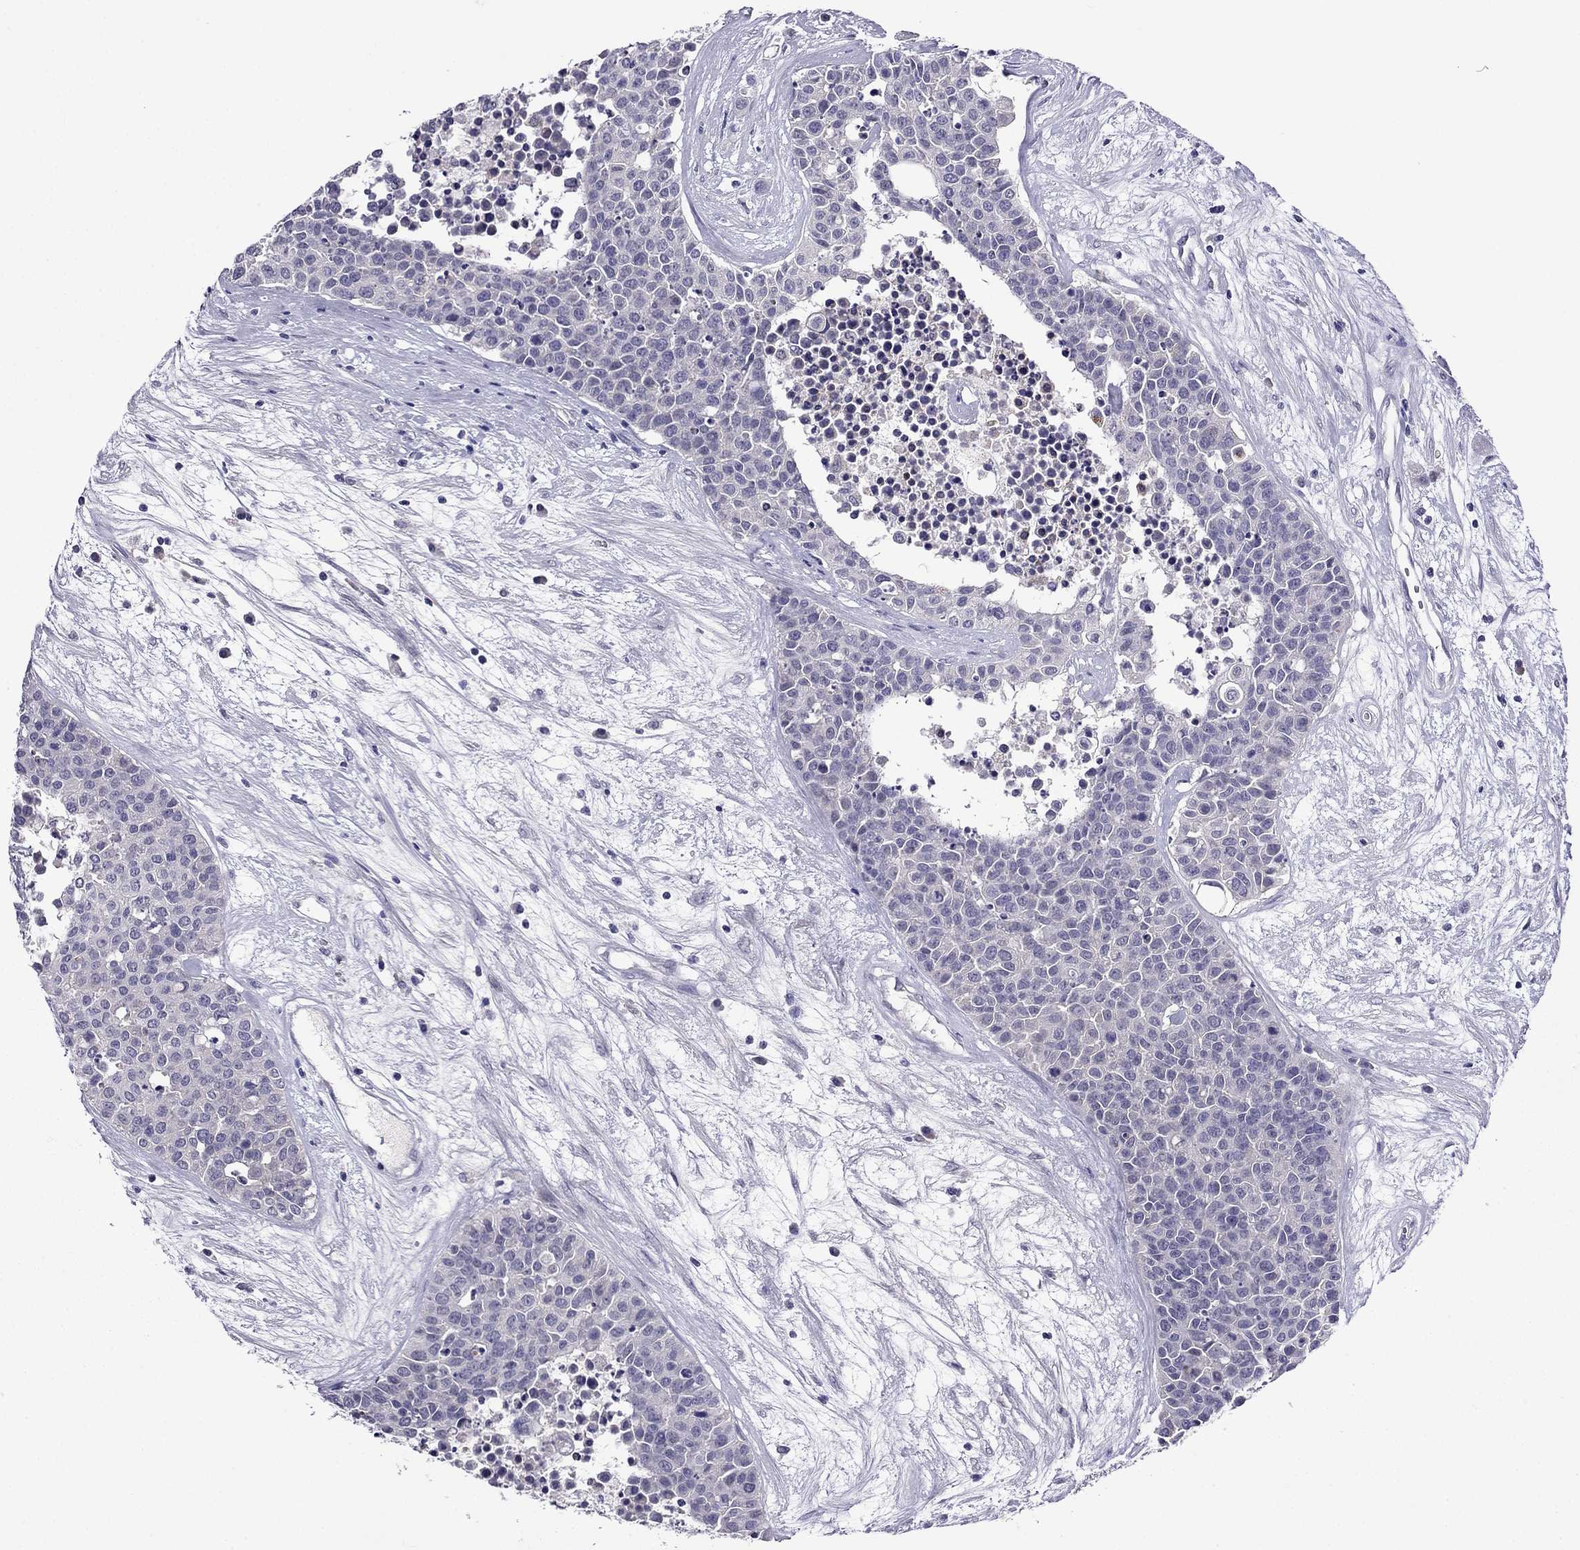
{"staining": {"intensity": "negative", "quantity": "none", "location": "none"}, "tissue": "carcinoid", "cell_type": "Tumor cells", "image_type": "cancer", "snomed": [{"axis": "morphology", "description": "Carcinoid, malignant, NOS"}, {"axis": "topography", "description": "Colon"}], "caption": "A micrograph of human carcinoid (malignant) is negative for staining in tumor cells.", "gene": "SPTBN4", "patient": {"sex": "male", "age": 81}}